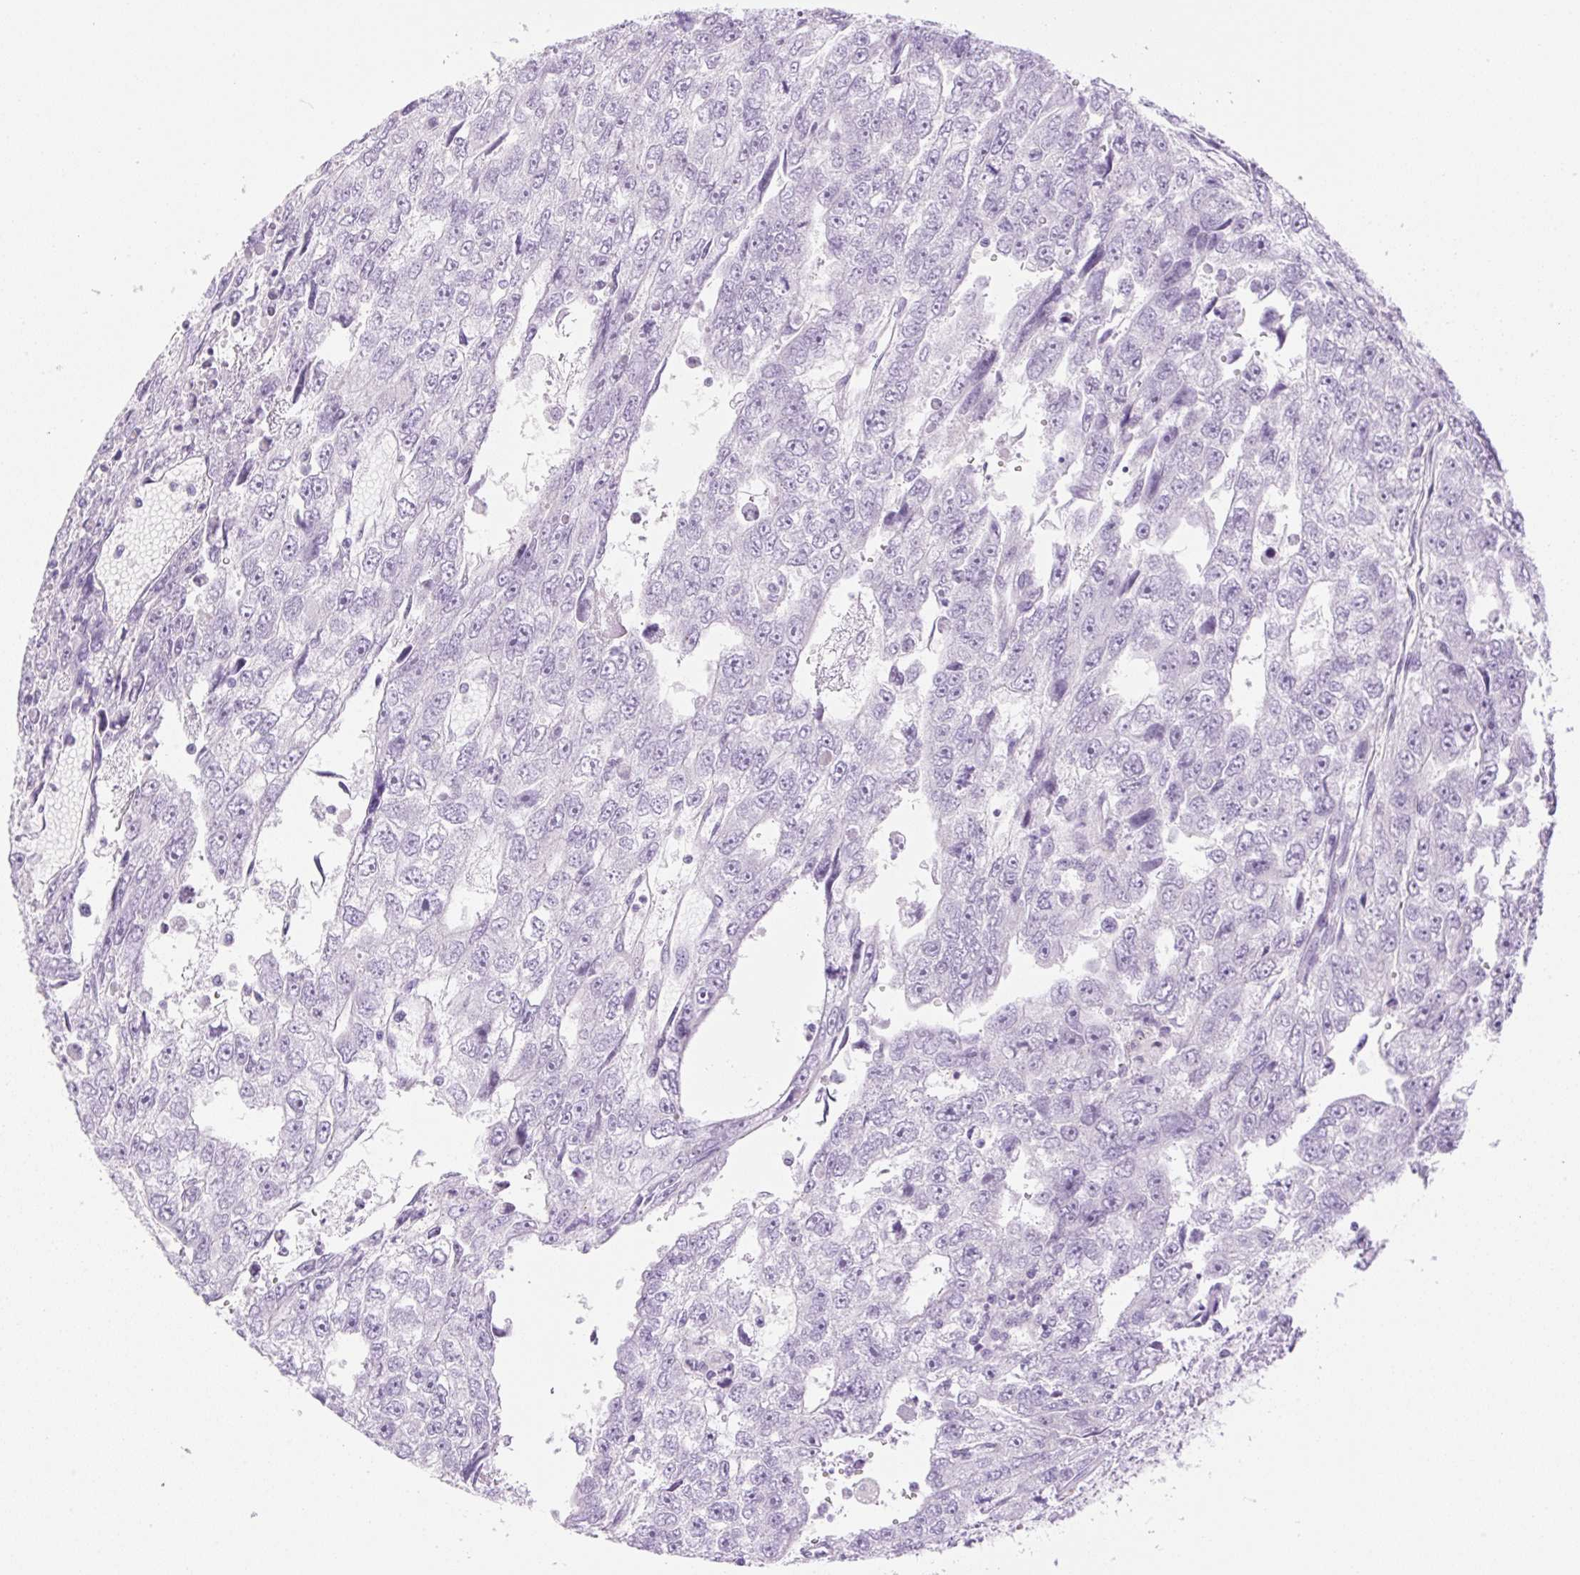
{"staining": {"intensity": "negative", "quantity": "none", "location": "none"}, "tissue": "testis cancer", "cell_type": "Tumor cells", "image_type": "cancer", "snomed": [{"axis": "morphology", "description": "Carcinoma, Embryonal, NOS"}, {"axis": "topography", "description": "Testis"}], "caption": "Immunohistochemical staining of human testis embryonal carcinoma shows no significant positivity in tumor cells. (Brightfield microscopy of DAB (3,3'-diaminobenzidine) immunohistochemistry (IHC) at high magnification).", "gene": "SP140L", "patient": {"sex": "male", "age": 20}}